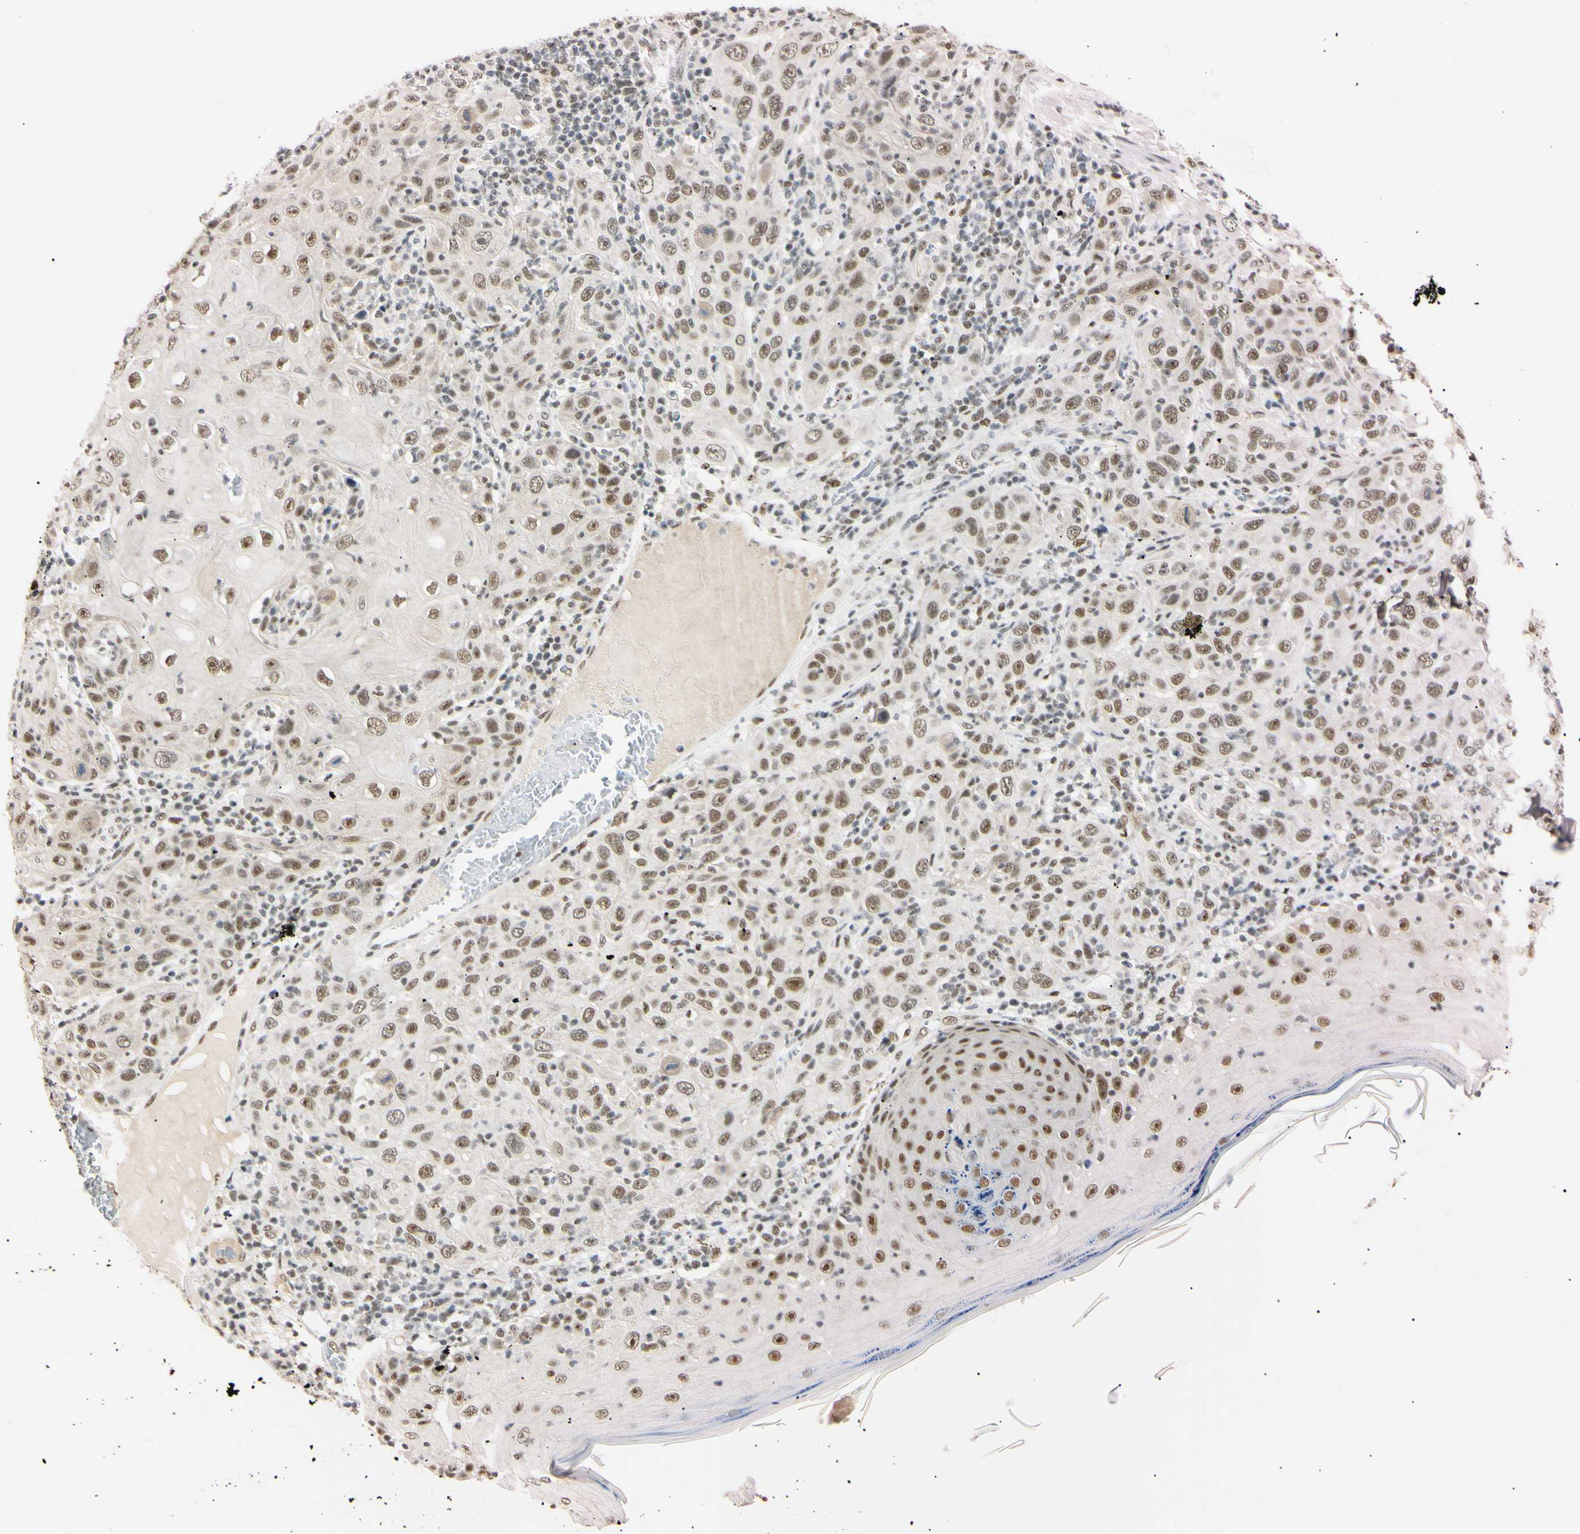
{"staining": {"intensity": "moderate", "quantity": ">75%", "location": "nuclear"}, "tissue": "skin cancer", "cell_type": "Tumor cells", "image_type": "cancer", "snomed": [{"axis": "morphology", "description": "Squamous cell carcinoma, NOS"}, {"axis": "topography", "description": "Skin"}], "caption": "The photomicrograph shows staining of squamous cell carcinoma (skin), revealing moderate nuclear protein staining (brown color) within tumor cells.", "gene": "ZNF134", "patient": {"sex": "female", "age": 88}}